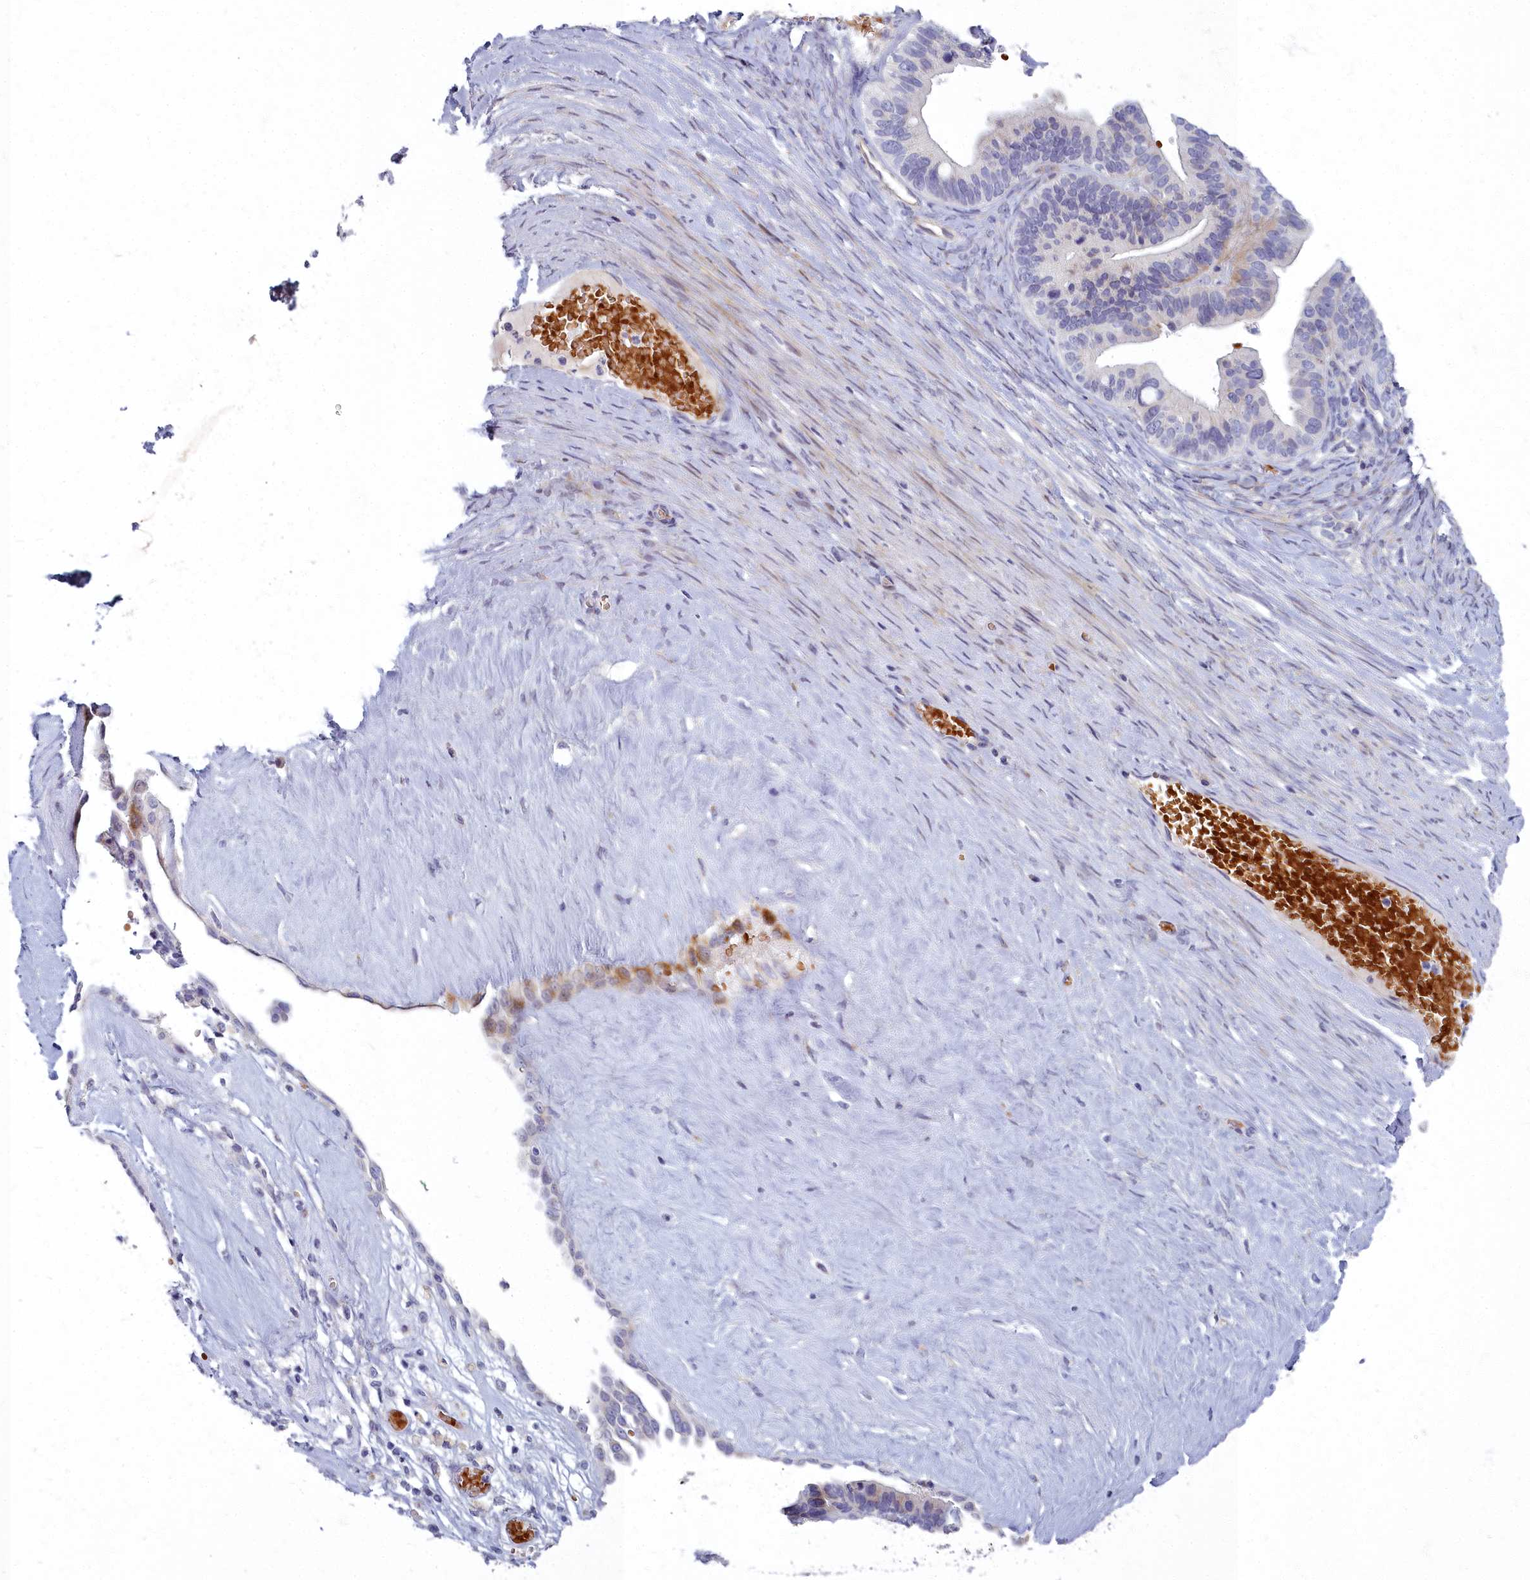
{"staining": {"intensity": "weak", "quantity": "<25%", "location": "cytoplasmic/membranous"}, "tissue": "ovarian cancer", "cell_type": "Tumor cells", "image_type": "cancer", "snomed": [{"axis": "morphology", "description": "Cystadenocarcinoma, serous, NOS"}, {"axis": "topography", "description": "Ovary"}], "caption": "The photomicrograph reveals no significant expression in tumor cells of ovarian cancer (serous cystadenocarcinoma). (Brightfield microscopy of DAB (3,3'-diaminobenzidine) IHC at high magnification).", "gene": "ARL15", "patient": {"sex": "female", "age": 56}}